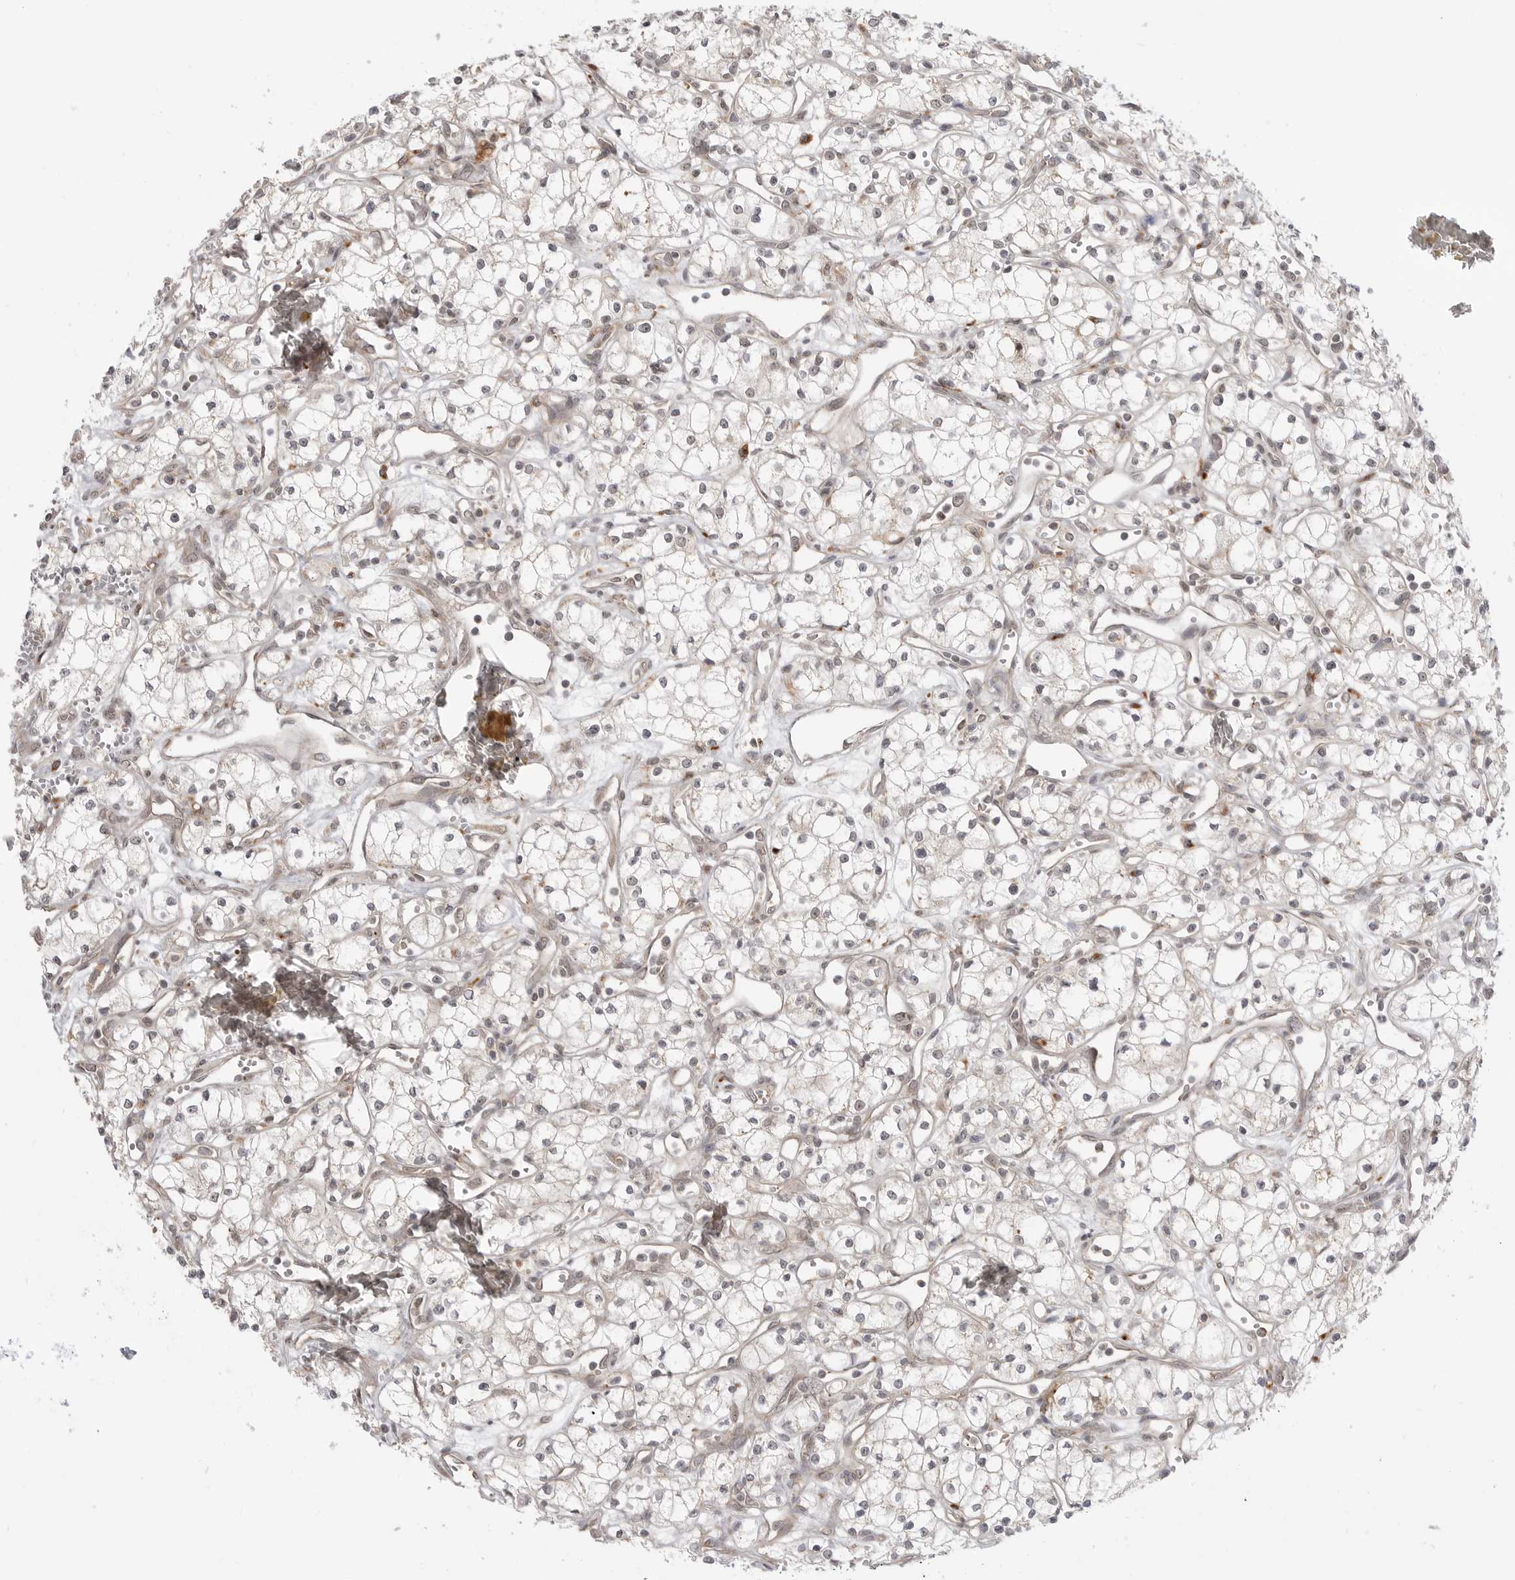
{"staining": {"intensity": "negative", "quantity": "none", "location": "none"}, "tissue": "renal cancer", "cell_type": "Tumor cells", "image_type": "cancer", "snomed": [{"axis": "morphology", "description": "Adenocarcinoma, NOS"}, {"axis": "topography", "description": "Kidney"}], "caption": "Tumor cells are negative for brown protein staining in renal adenocarcinoma.", "gene": "KALRN", "patient": {"sex": "male", "age": 59}}